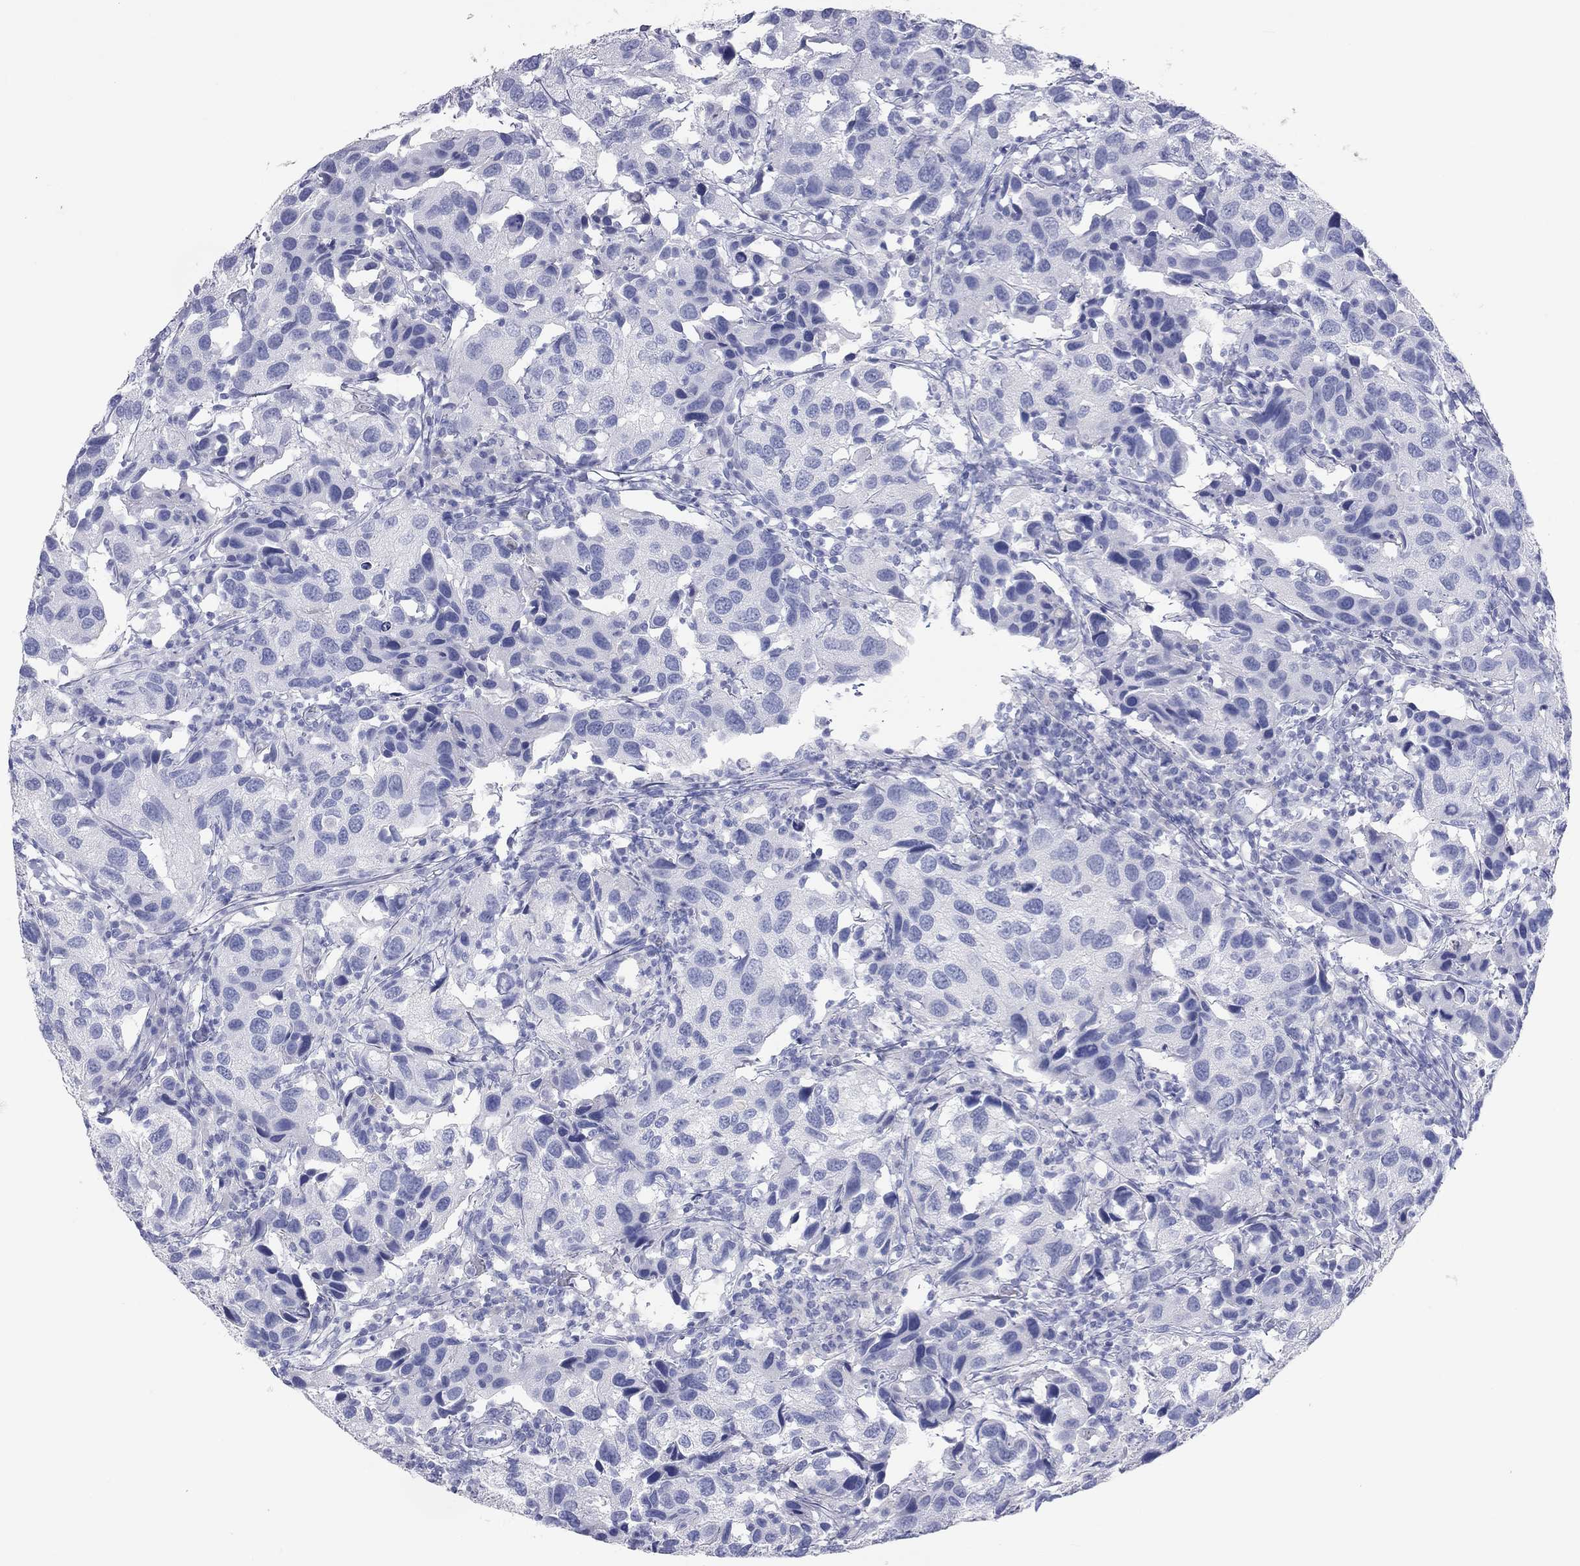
{"staining": {"intensity": "negative", "quantity": "none", "location": "none"}, "tissue": "urothelial cancer", "cell_type": "Tumor cells", "image_type": "cancer", "snomed": [{"axis": "morphology", "description": "Urothelial carcinoma, High grade"}, {"axis": "topography", "description": "Urinary bladder"}], "caption": "DAB immunohistochemical staining of urothelial cancer shows no significant staining in tumor cells.", "gene": "PCDHGC5", "patient": {"sex": "male", "age": 79}}